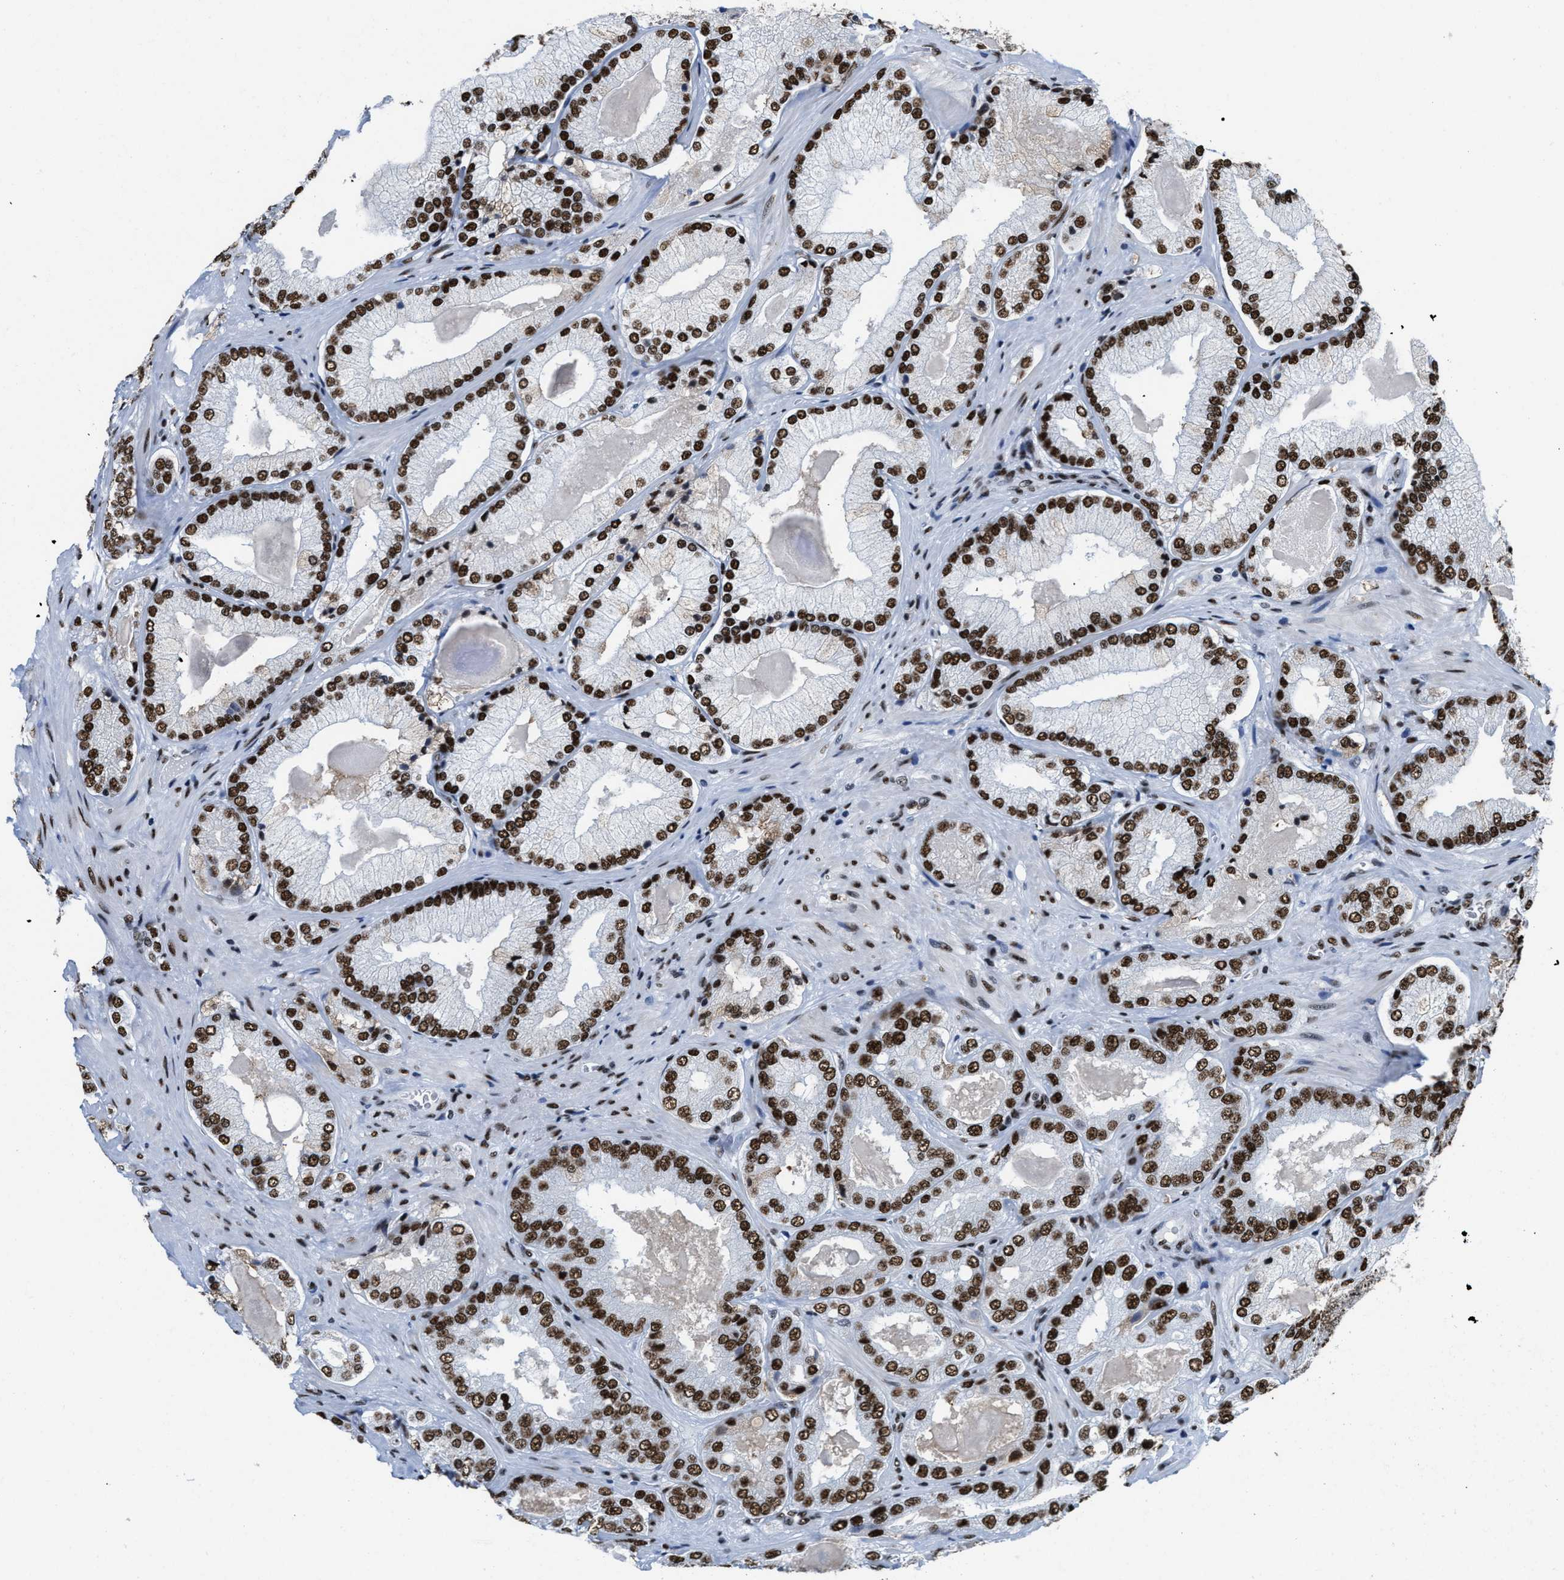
{"staining": {"intensity": "strong", "quantity": ">75%", "location": "nuclear"}, "tissue": "prostate cancer", "cell_type": "Tumor cells", "image_type": "cancer", "snomed": [{"axis": "morphology", "description": "Adenocarcinoma, Low grade"}, {"axis": "topography", "description": "Prostate"}], "caption": "An image of human prostate cancer (low-grade adenocarcinoma) stained for a protein displays strong nuclear brown staining in tumor cells. (IHC, brightfield microscopy, high magnification).", "gene": "SMARCC2", "patient": {"sex": "male", "age": 65}}